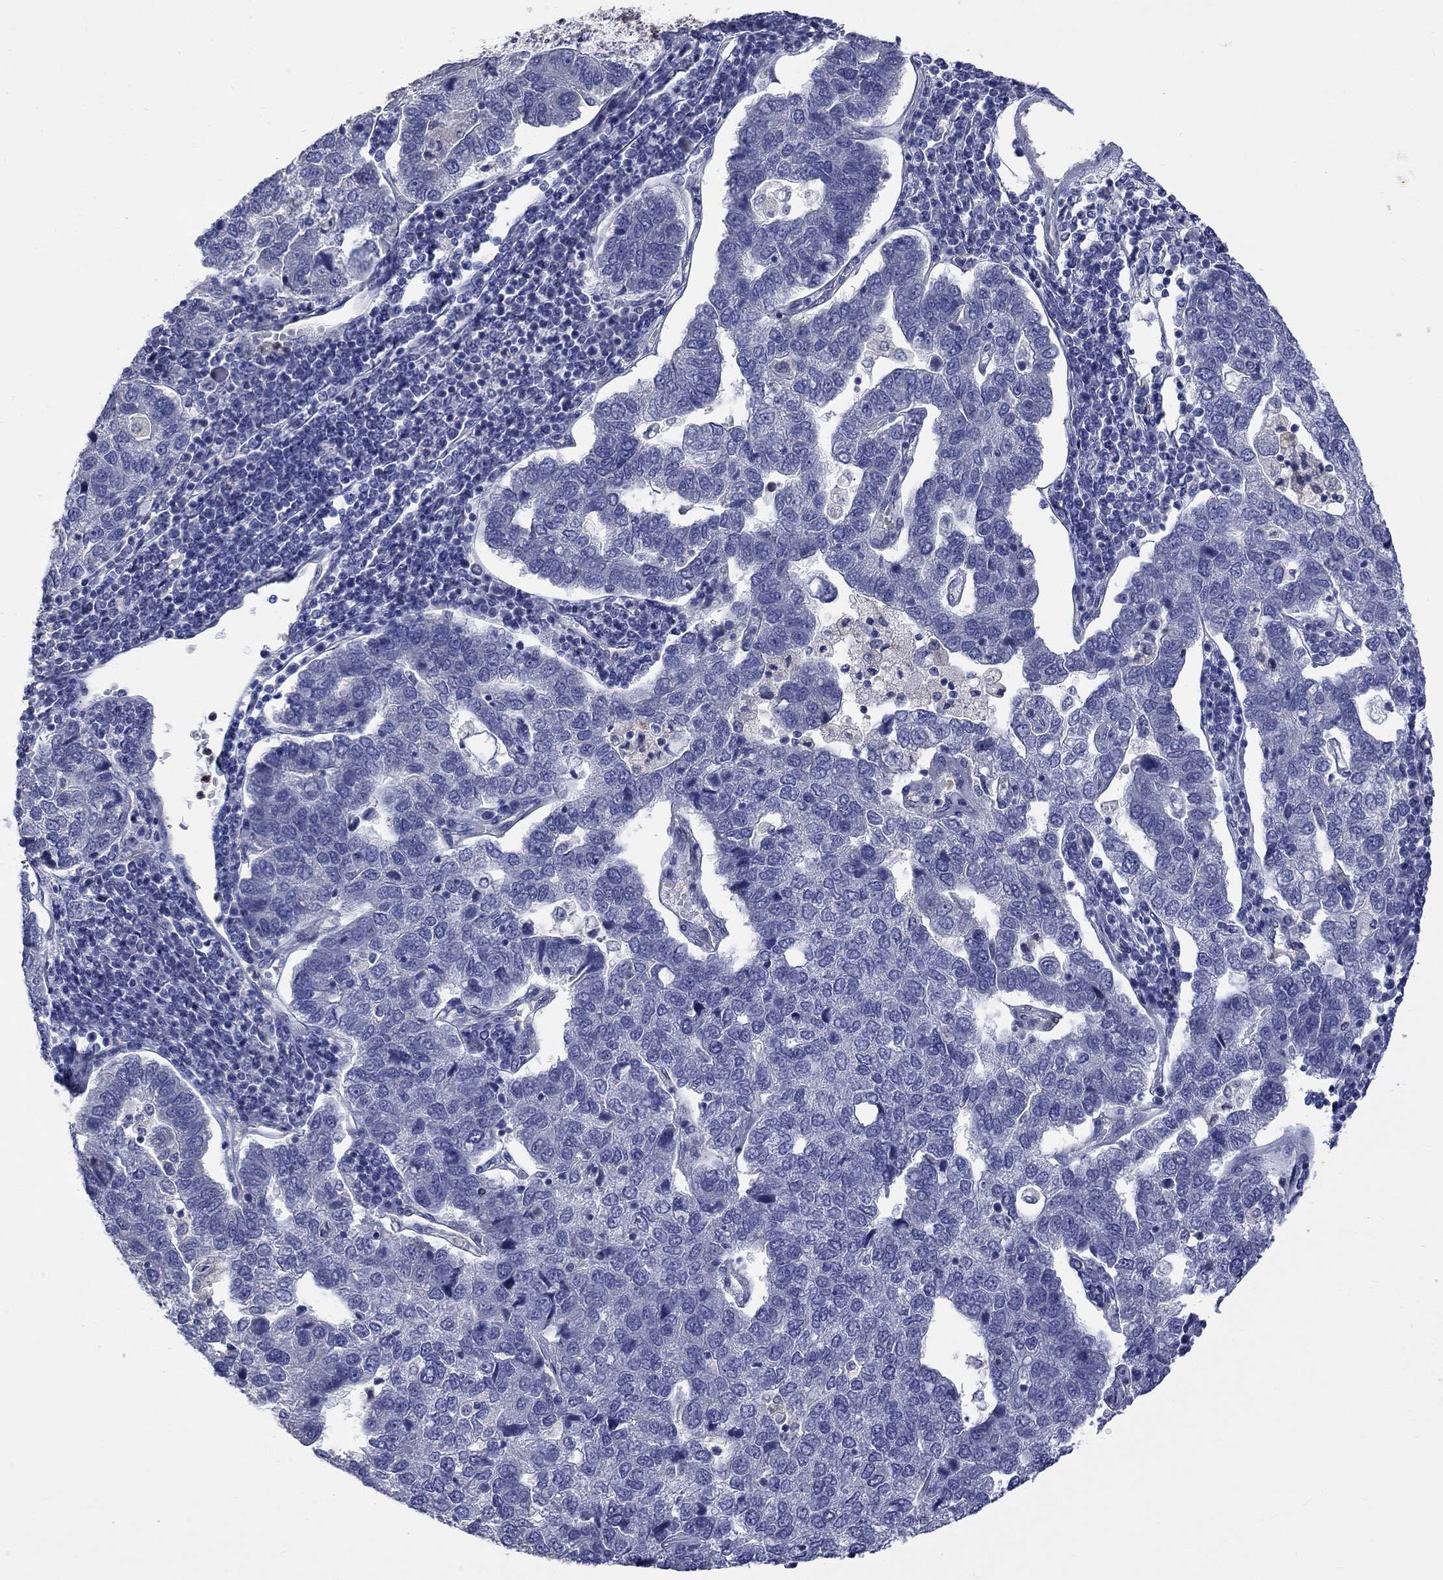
{"staining": {"intensity": "negative", "quantity": "none", "location": "none"}, "tissue": "pancreatic cancer", "cell_type": "Tumor cells", "image_type": "cancer", "snomed": [{"axis": "morphology", "description": "Adenocarcinoma, NOS"}, {"axis": "topography", "description": "Pancreas"}], "caption": "Immunohistochemistry (IHC) of human pancreatic adenocarcinoma shows no positivity in tumor cells.", "gene": "CAMKK2", "patient": {"sex": "female", "age": 61}}